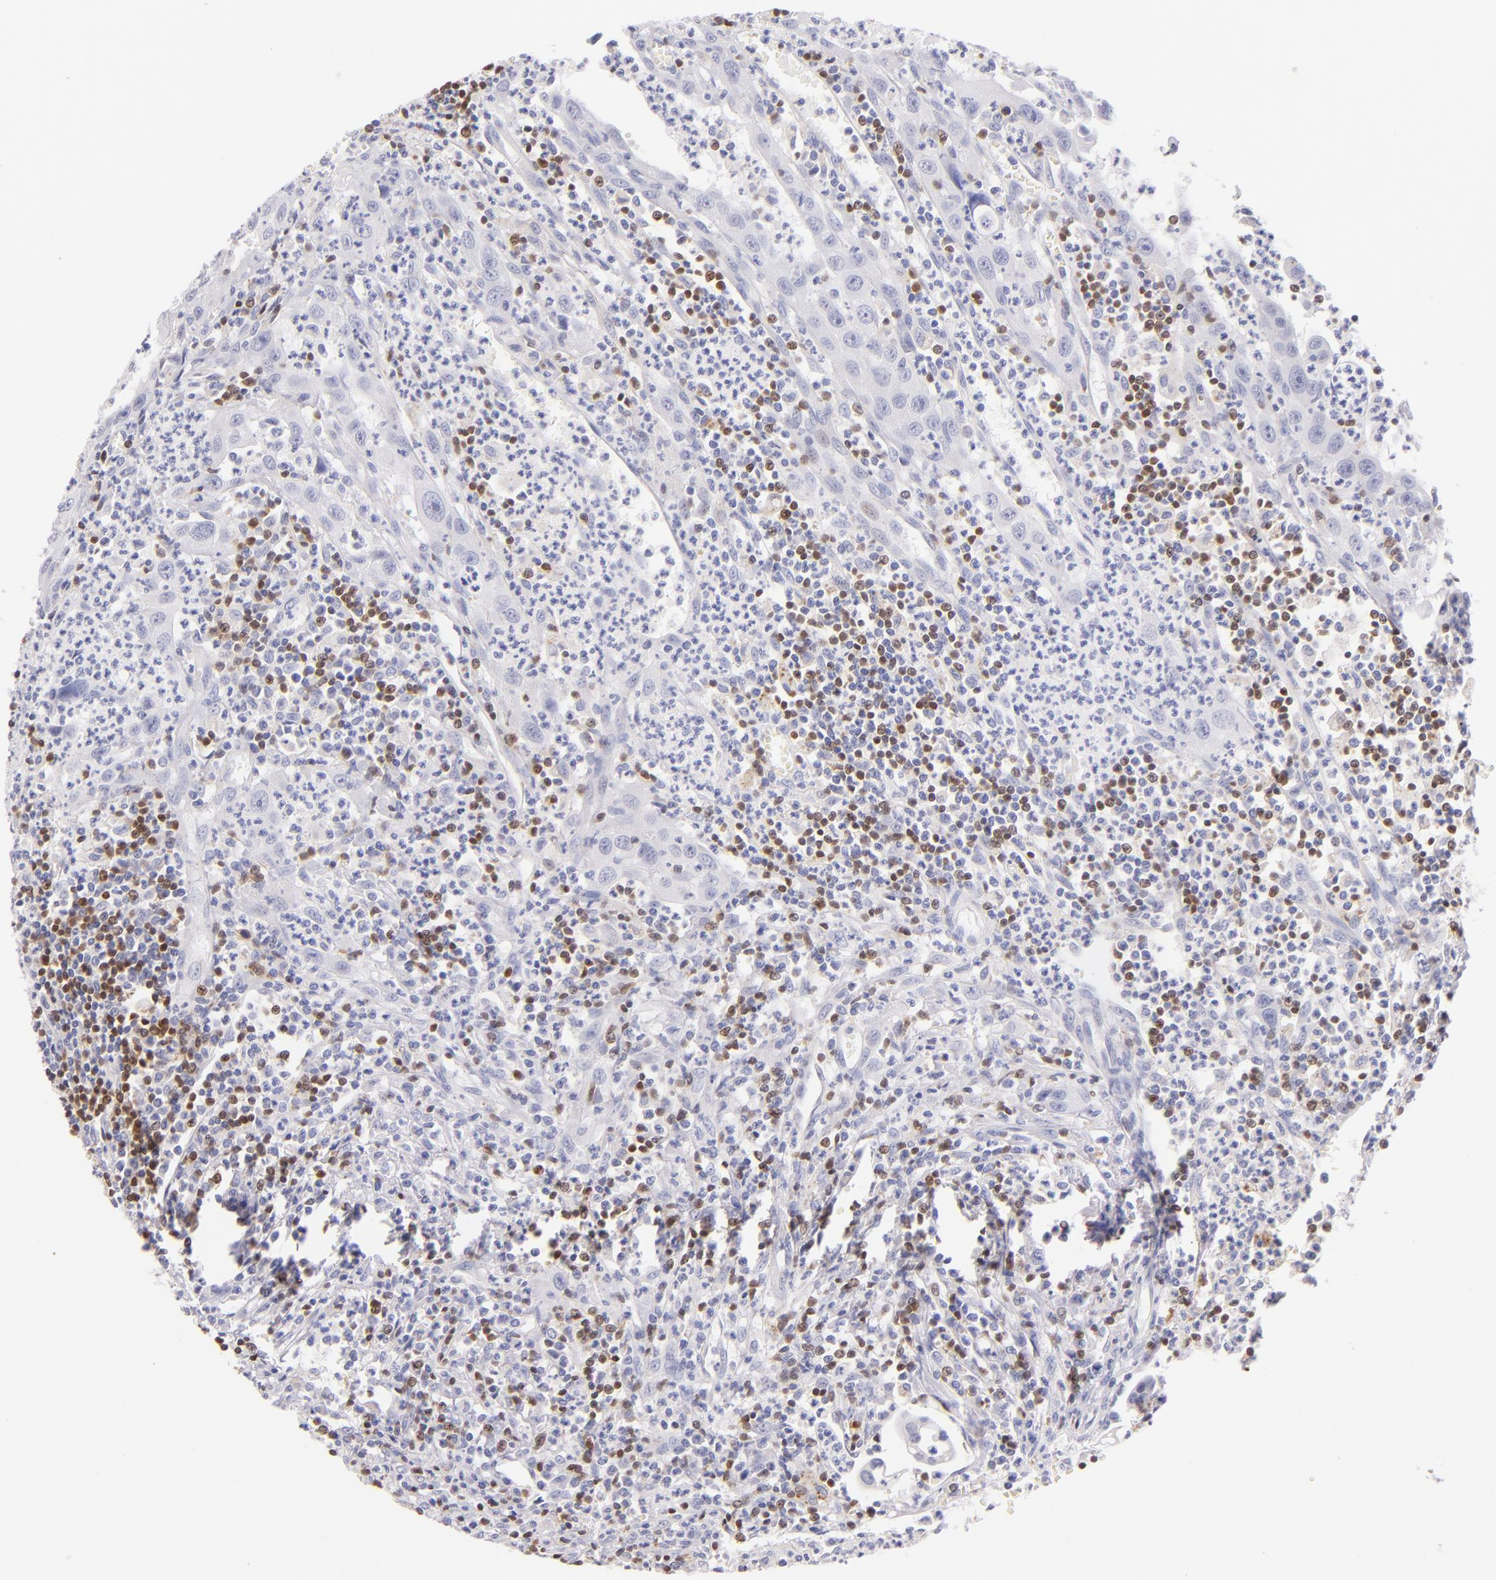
{"staining": {"intensity": "negative", "quantity": "none", "location": "none"}, "tissue": "urothelial cancer", "cell_type": "Tumor cells", "image_type": "cancer", "snomed": [{"axis": "morphology", "description": "Urothelial carcinoma, High grade"}, {"axis": "topography", "description": "Urinary bladder"}], "caption": "Tumor cells show no significant protein staining in urothelial carcinoma (high-grade).", "gene": "ZAP70", "patient": {"sex": "male", "age": 66}}